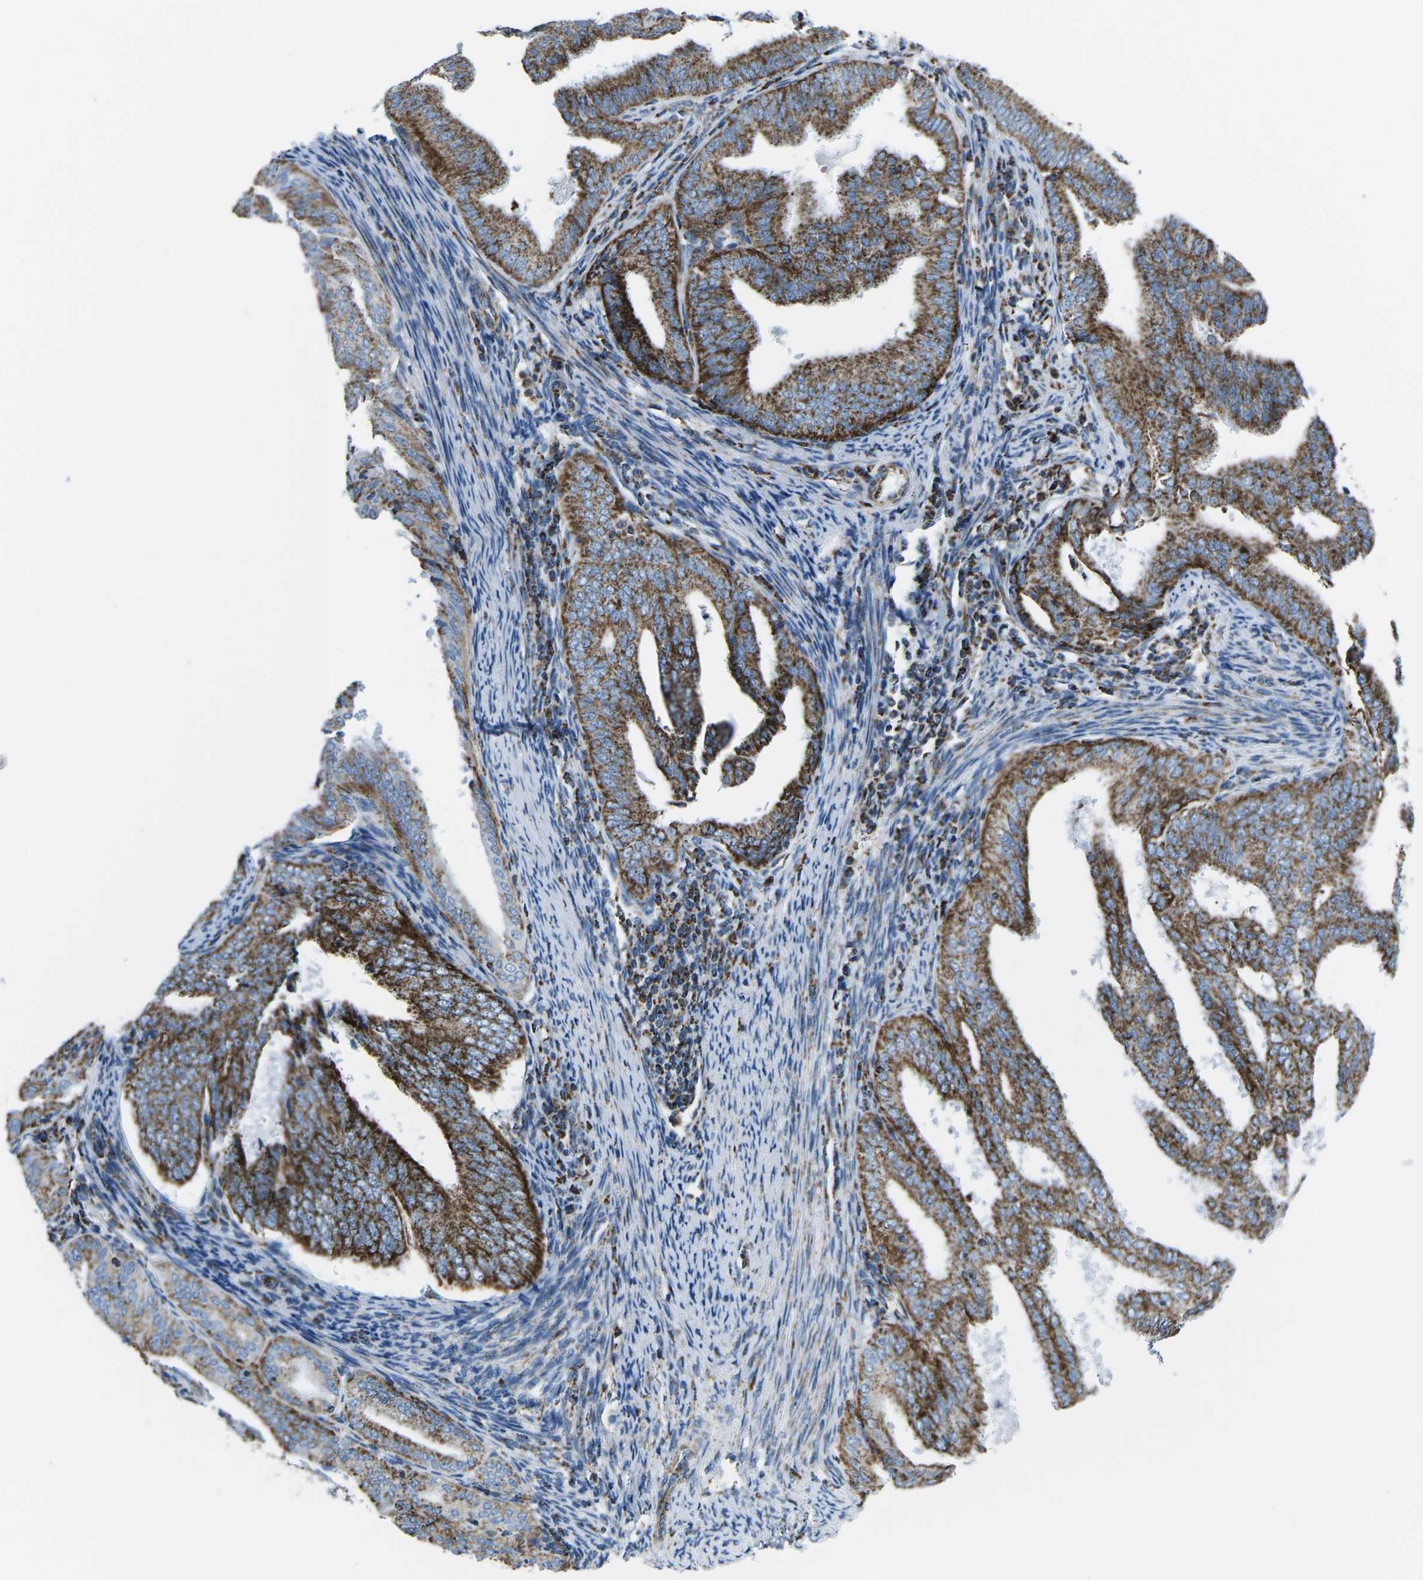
{"staining": {"intensity": "strong", "quantity": ">75%", "location": "cytoplasmic/membranous"}, "tissue": "endometrial cancer", "cell_type": "Tumor cells", "image_type": "cancer", "snomed": [{"axis": "morphology", "description": "Adenocarcinoma, NOS"}, {"axis": "topography", "description": "Endometrium"}], "caption": "Human endometrial cancer stained for a protein (brown) demonstrates strong cytoplasmic/membranous positive positivity in about >75% of tumor cells.", "gene": "COX6C", "patient": {"sex": "female", "age": 58}}